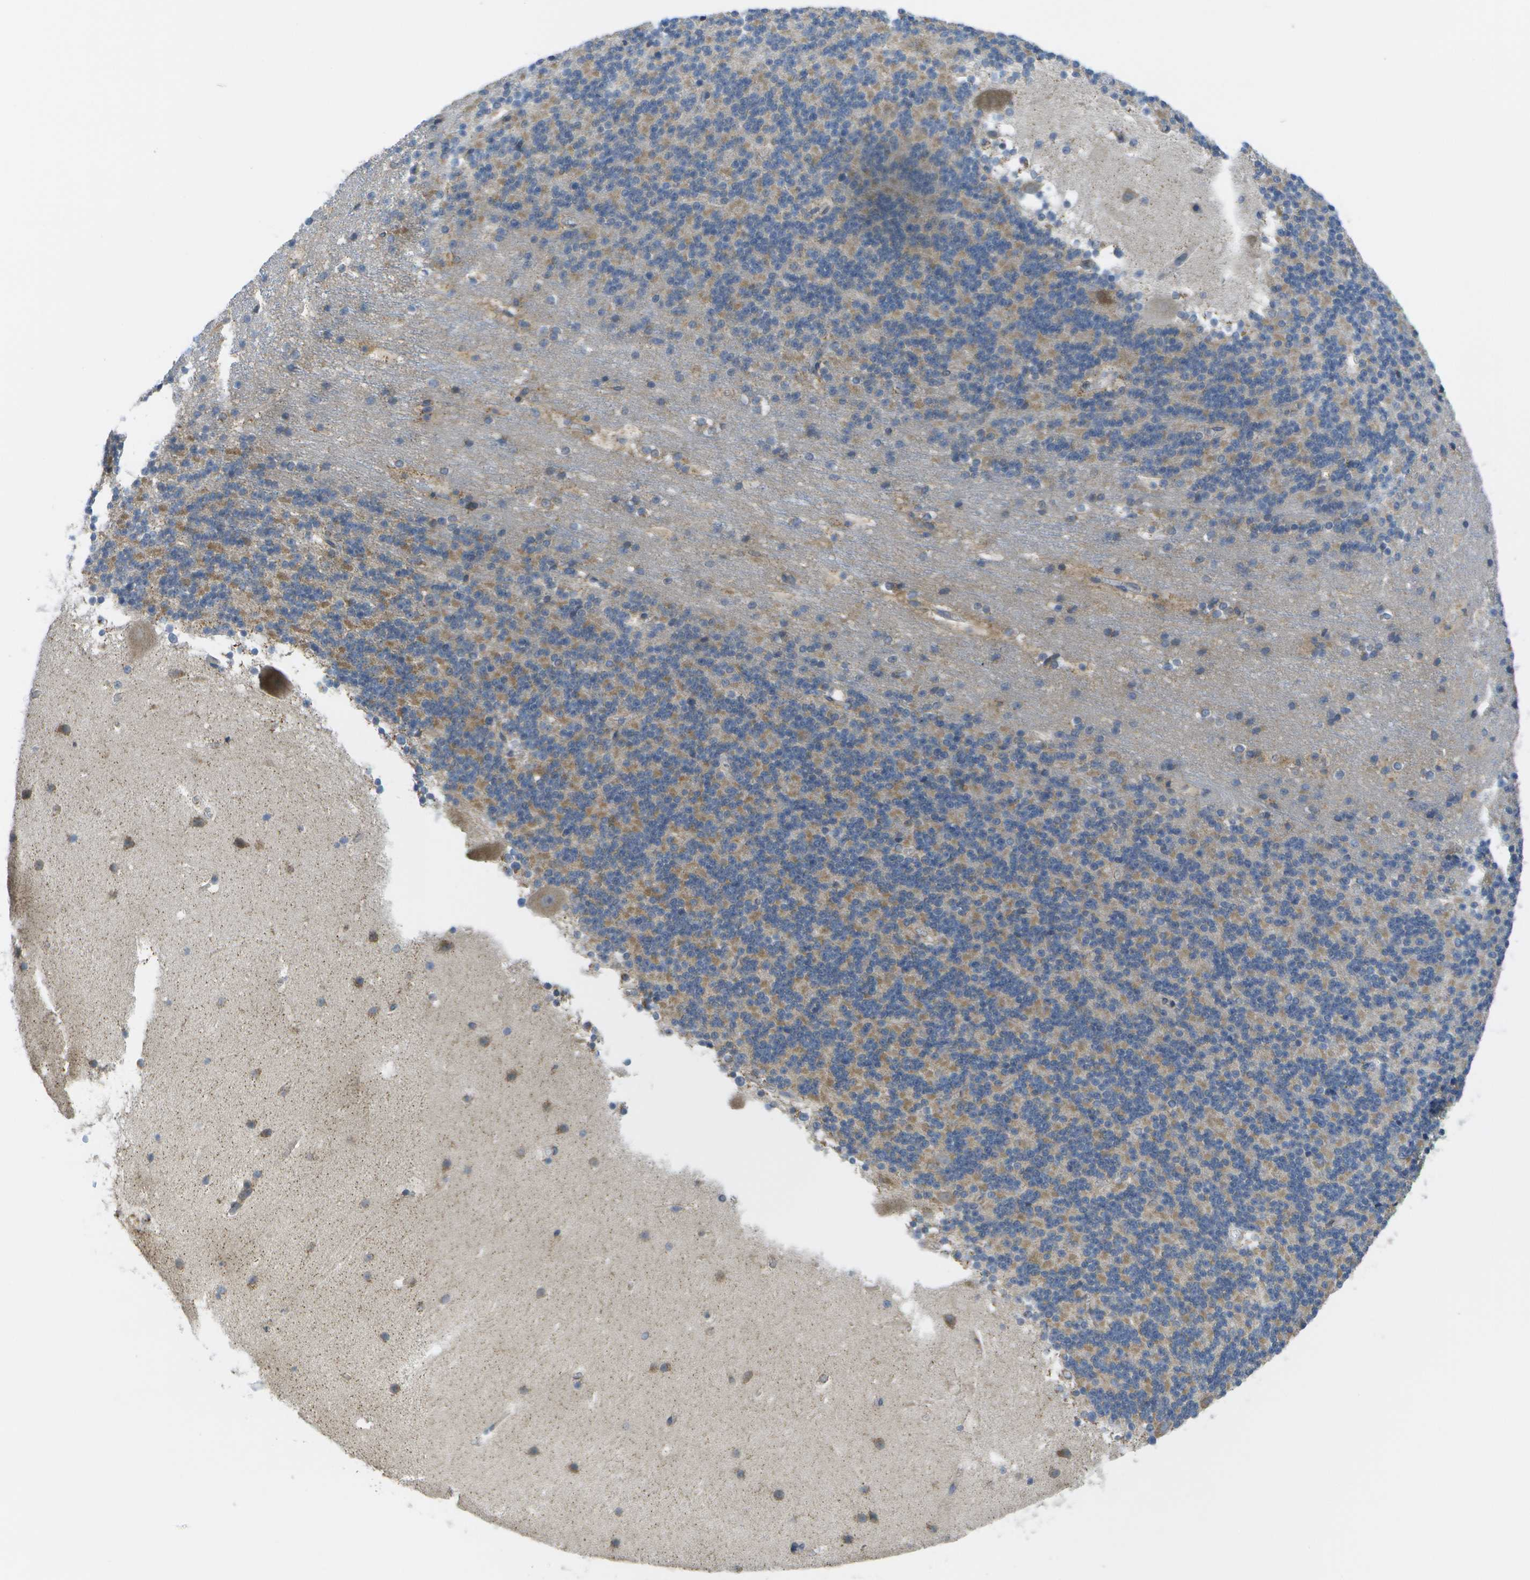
{"staining": {"intensity": "moderate", "quantity": "<25%", "location": "cytoplasmic/membranous"}, "tissue": "cerebellum", "cell_type": "Cells in granular layer", "image_type": "normal", "snomed": [{"axis": "morphology", "description": "Normal tissue, NOS"}, {"axis": "topography", "description": "Cerebellum"}], "caption": "Immunohistochemistry (IHC) photomicrograph of normal cerebellum: human cerebellum stained using immunohistochemistry displays low levels of moderate protein expression localized specifically in the cytoplasmic/membranous of cells in granular layer, appearing as a cytoplasmic/membranous brown color.", "gene": "DPM3", "patient": {"sex": "male", "age": 45}}